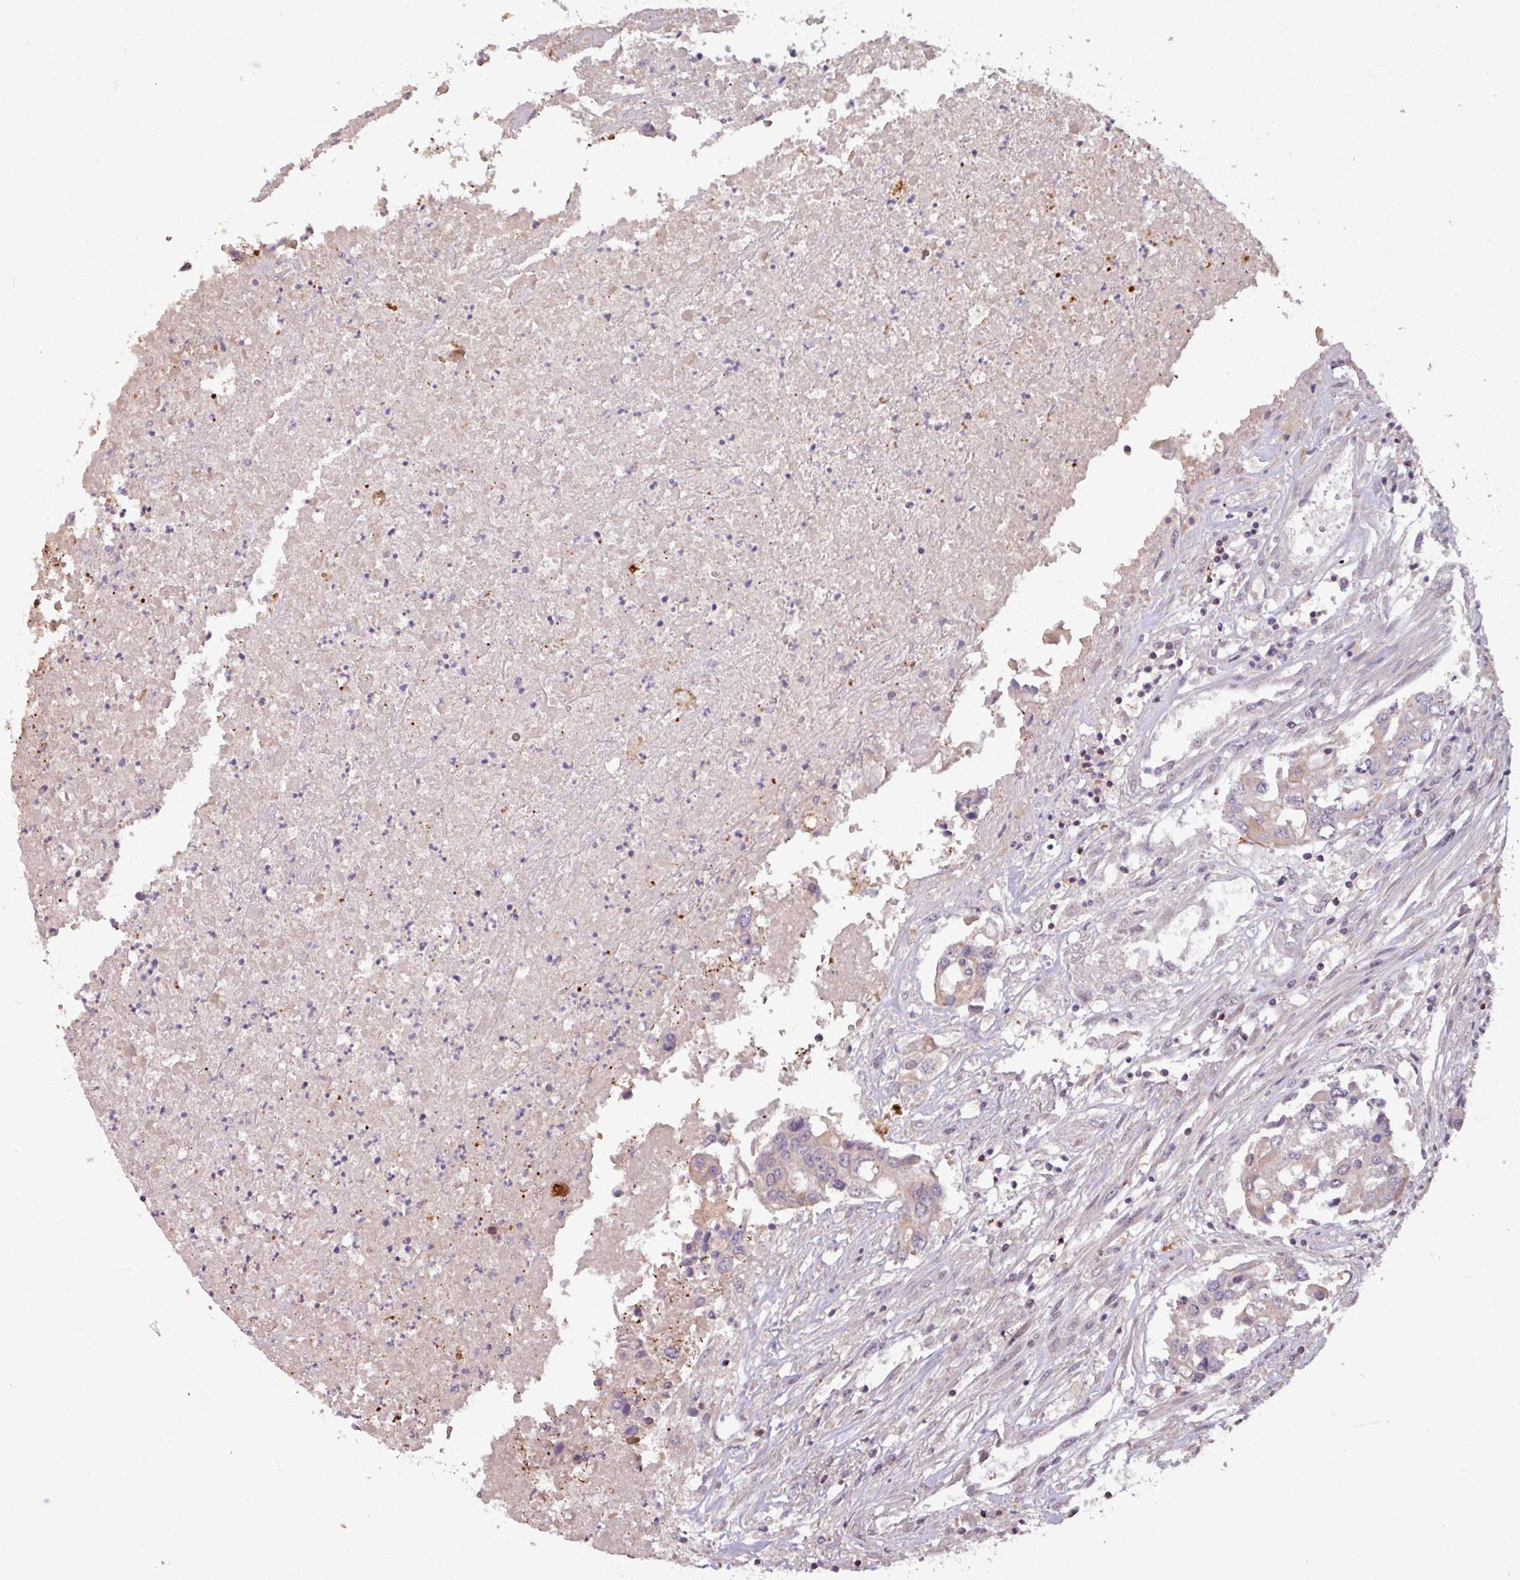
{"staining": {"intensity": "weak", "quantity": "25%-75%", "location": "cytoplasmic/membranous"}, "tissue": "colorectal cancer", "cell_type": "Tumor cells", "image_type": "cancer", "snomed": [{"axis": "morphology", "description": "Adenocarcinoma, NOS"}, {"axis": "topography", "description": "Colon"}], "caption": "Adenocarcinoma (colorectal) tissue exhibits weak cytoplasmic/membranous staining in approximately 25%-75% of tumor cells", "gene": "OR6B1", "patient": {"sex": "male", "age": 77}}